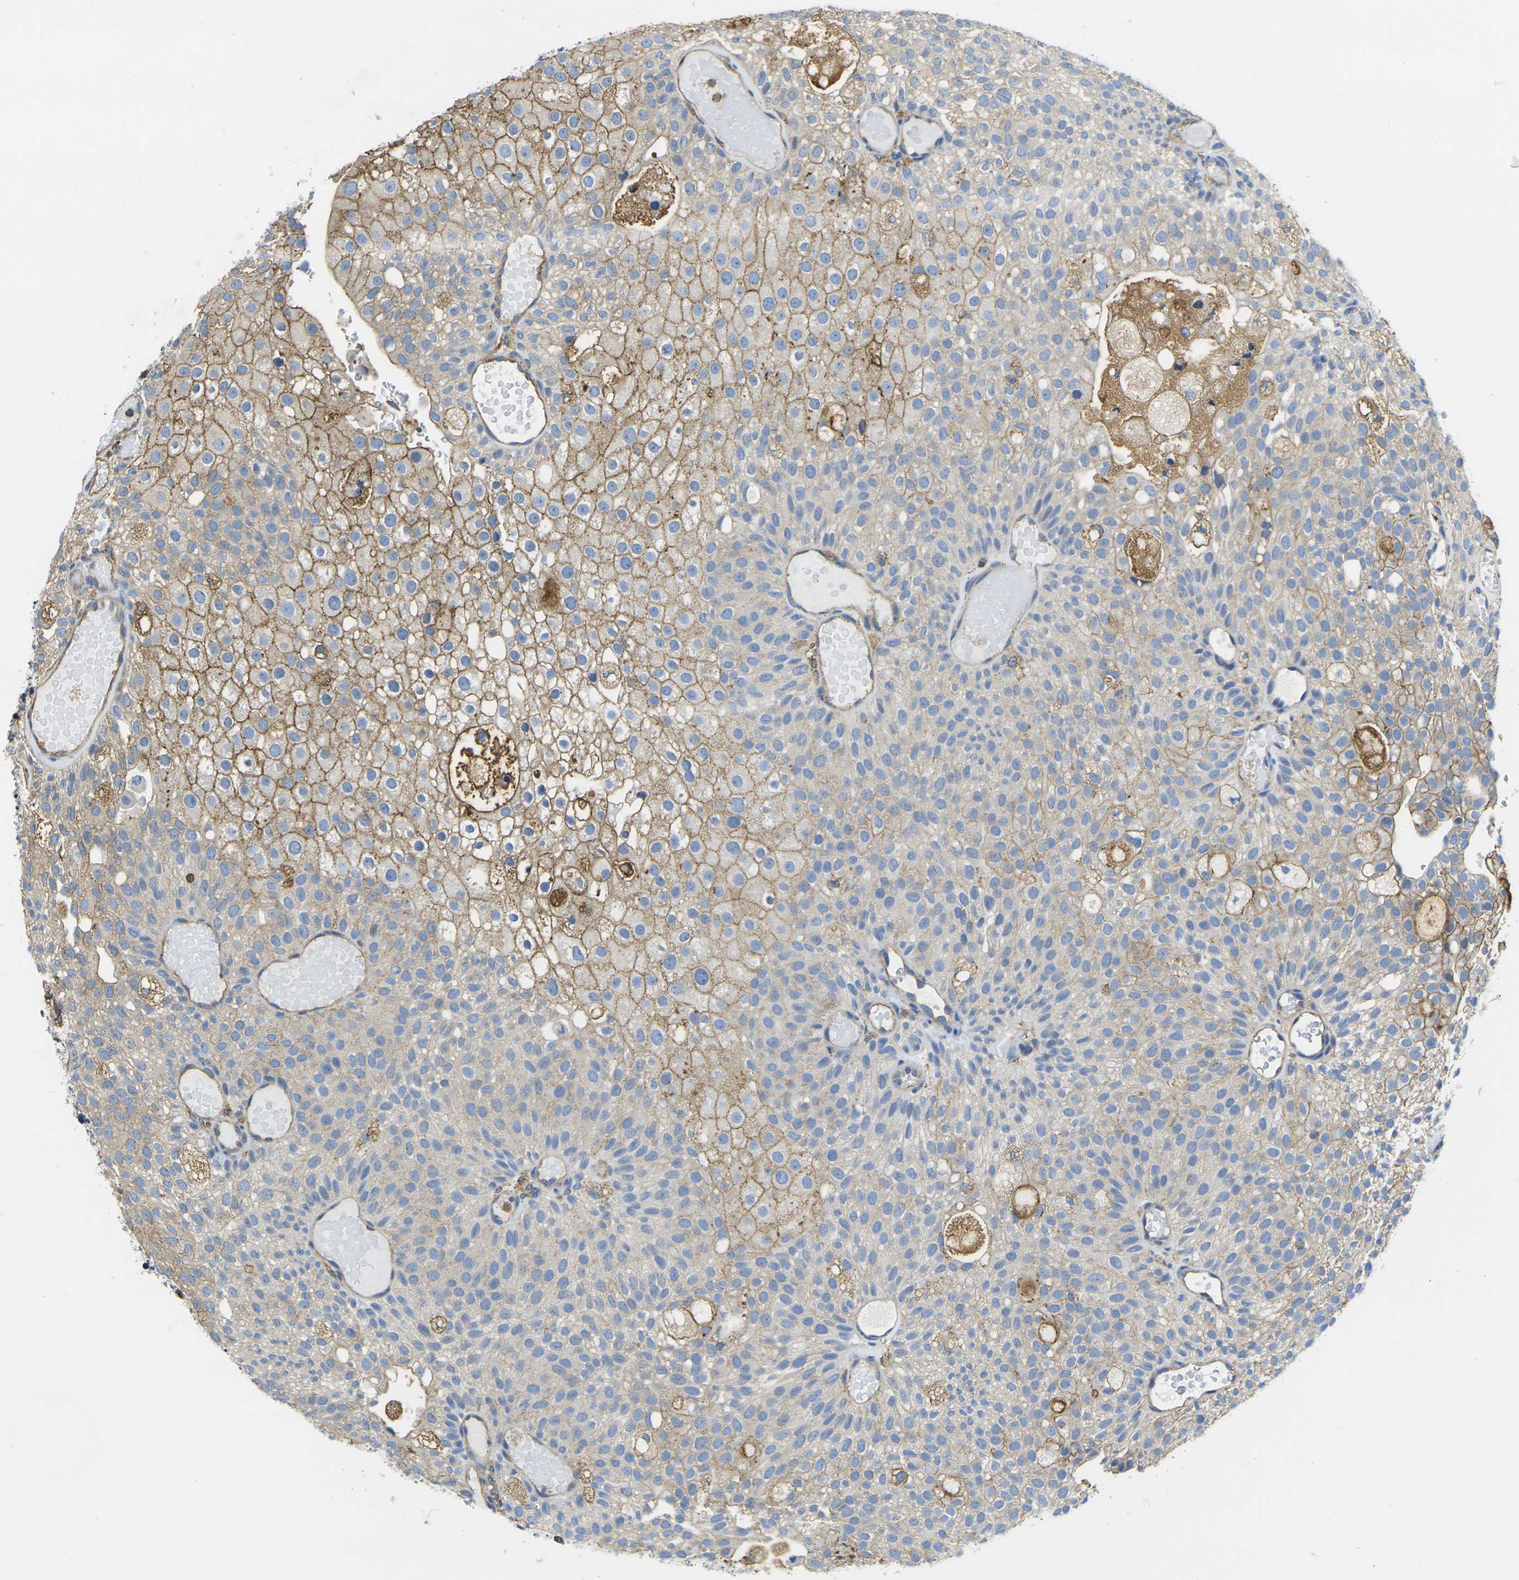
{"staining": {"intensity": "moderate", "quantity": "25%-75%", "location": "cytoplasmic/membranous"}, "tissue": "urothelial cancer", "cell_type": "Tumor cells", "image_type": "cancer", "snomed": [{"axis": "morphology", "description": "Urothelial carcinoma, Low grade"}, {"axis": "topography", "description": "Urinary bladder"}], "caption": "Approximately 25%-75% of tumor cells in urothelial carcinoma (low-grade) exhibit moderate cytoplasmic/membranous protein expression as visualized by brown immunohistochemical staining.", "gene": "FAM110D", "patient": {"sex": "male", "age": 78}}